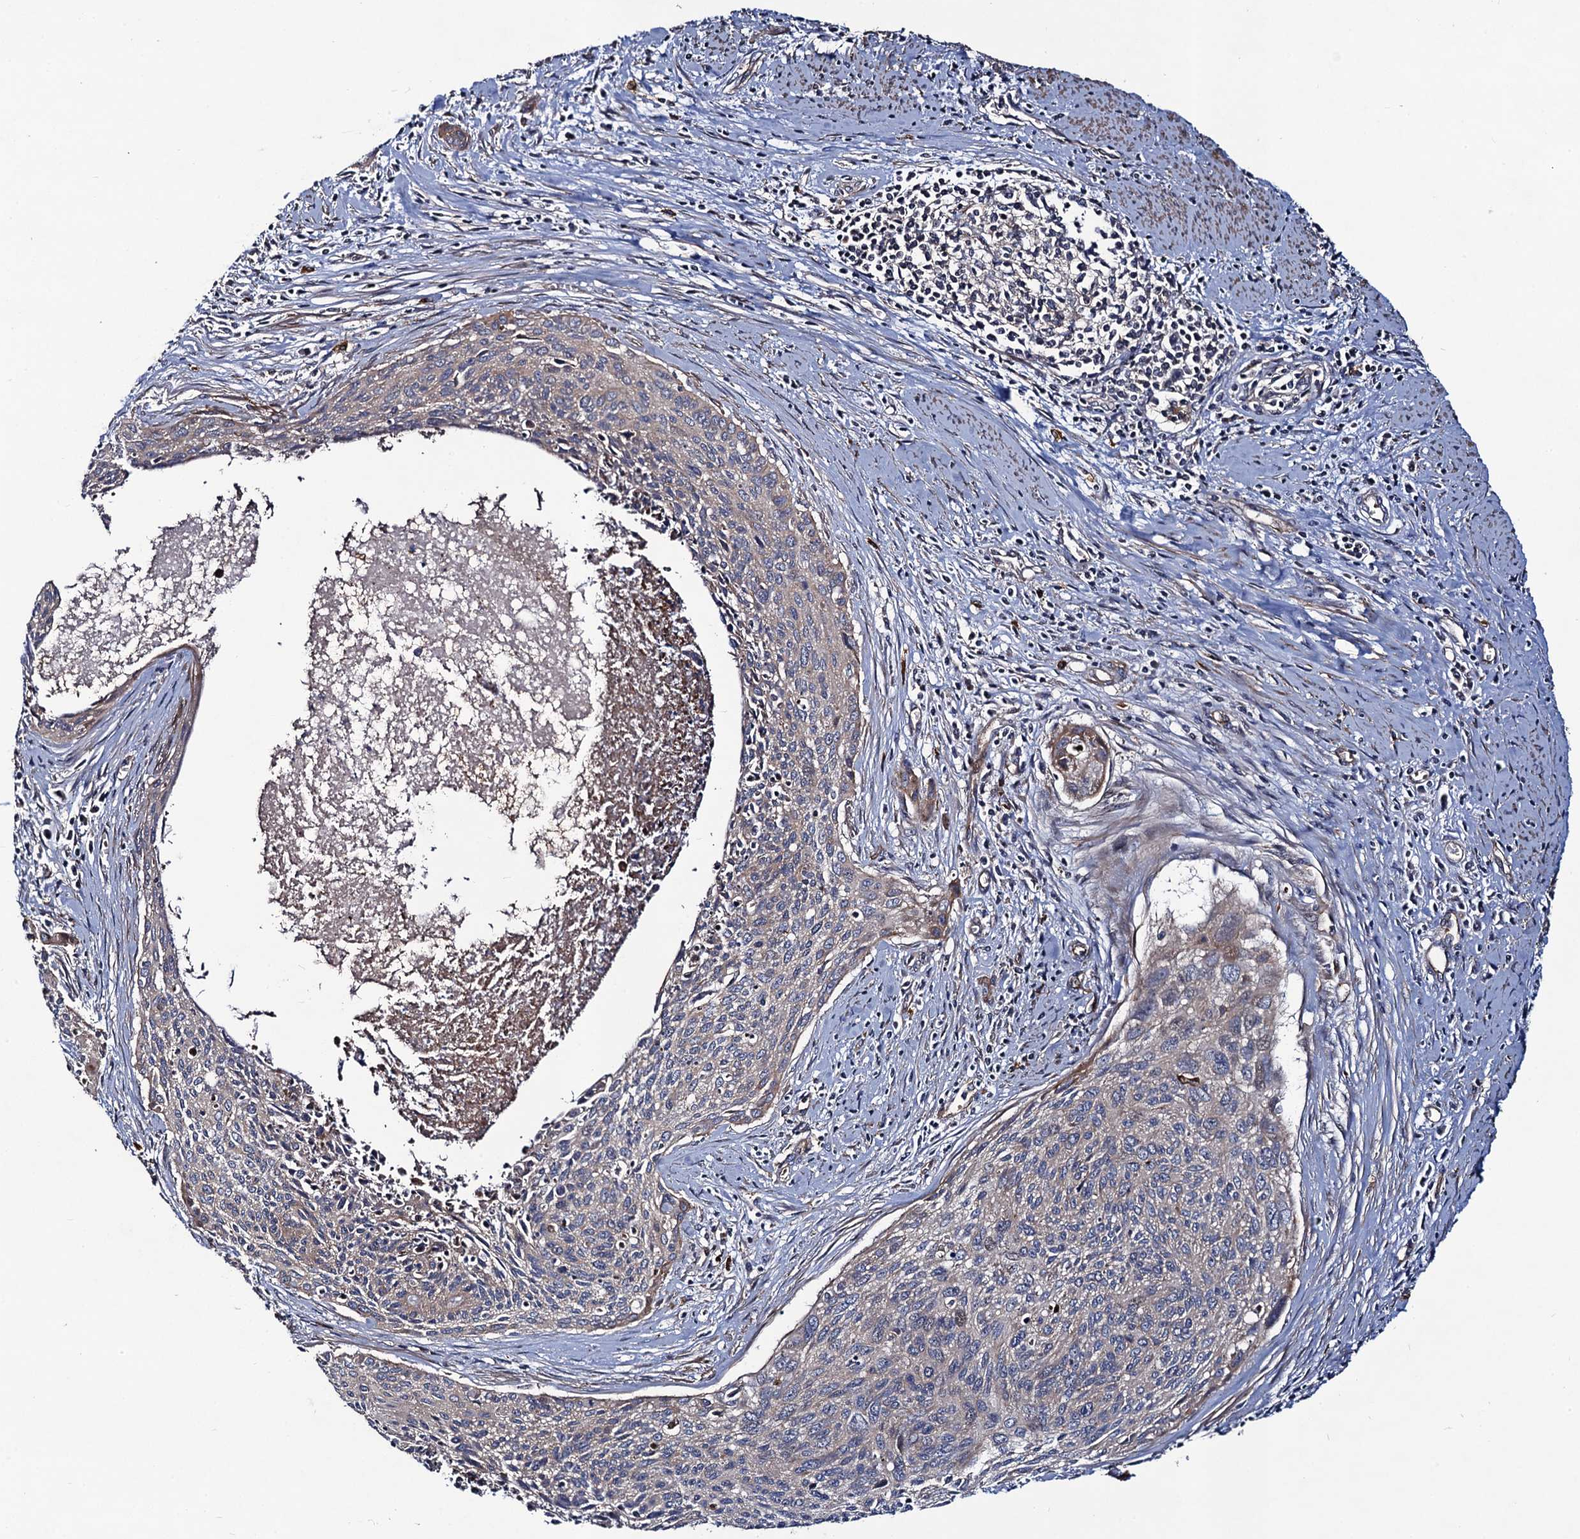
{"staining": {"intensity": "weak", "quantity": "<25%", "location": "cytoplasmic/membranous"}, "tissue": "cervical cancer", "cell_type": "Tumor cells", "image_type": "cancer", "snomed": [{"axis": "morphology", "description": "Squamous cell carcinoma, NOS"}, {"axis": "topography", "description": "Cervix"}], "caption": "Squamous cell carcinoma (cervical) stained for a protein using immunohistochemistry demonstrates no positivity tumor cells.", "gene": "KXD1", "patient": {"sex": "female", "age": 55}}